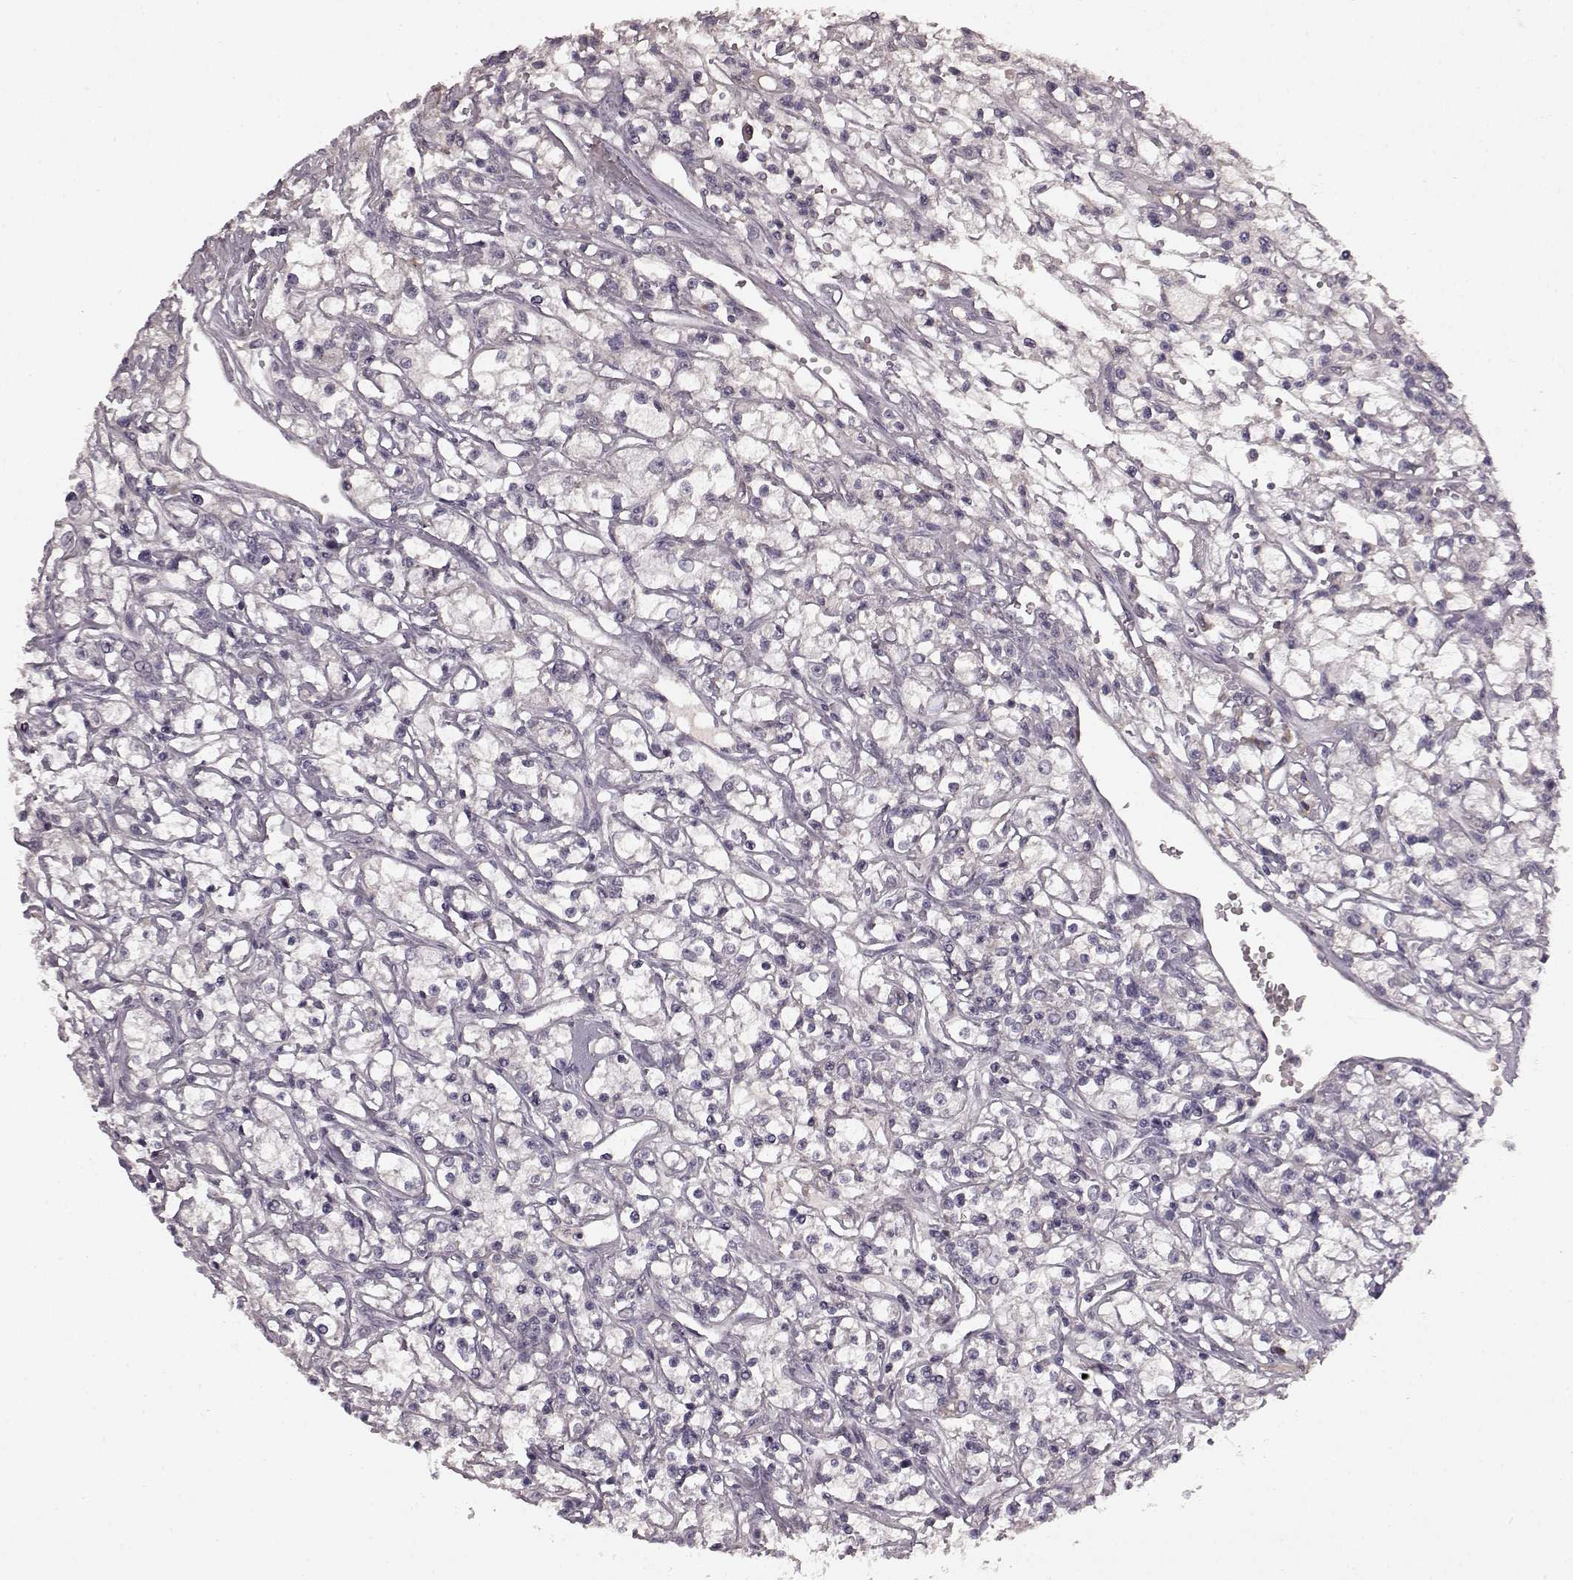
{"staining": {"intensity": "negative", "quantity": "none", "location": "none"}, "tissue": "renal cancer", "cell_type": "Tumor cells", "image_type": "cancer", "snomed": [{"axis": "morphology", "description": "Adenocarcinoma, NOS"}, {"axis": "topography", "description": "Kidney"}], "caption": "High power microscopy photomicrograph of an IHC image of renal cancer (adenocarcinoma), revealing no significant staining in tumor cells.", "gene": "SLC22A18", "patient": {"sex": "female", "age": 59}}